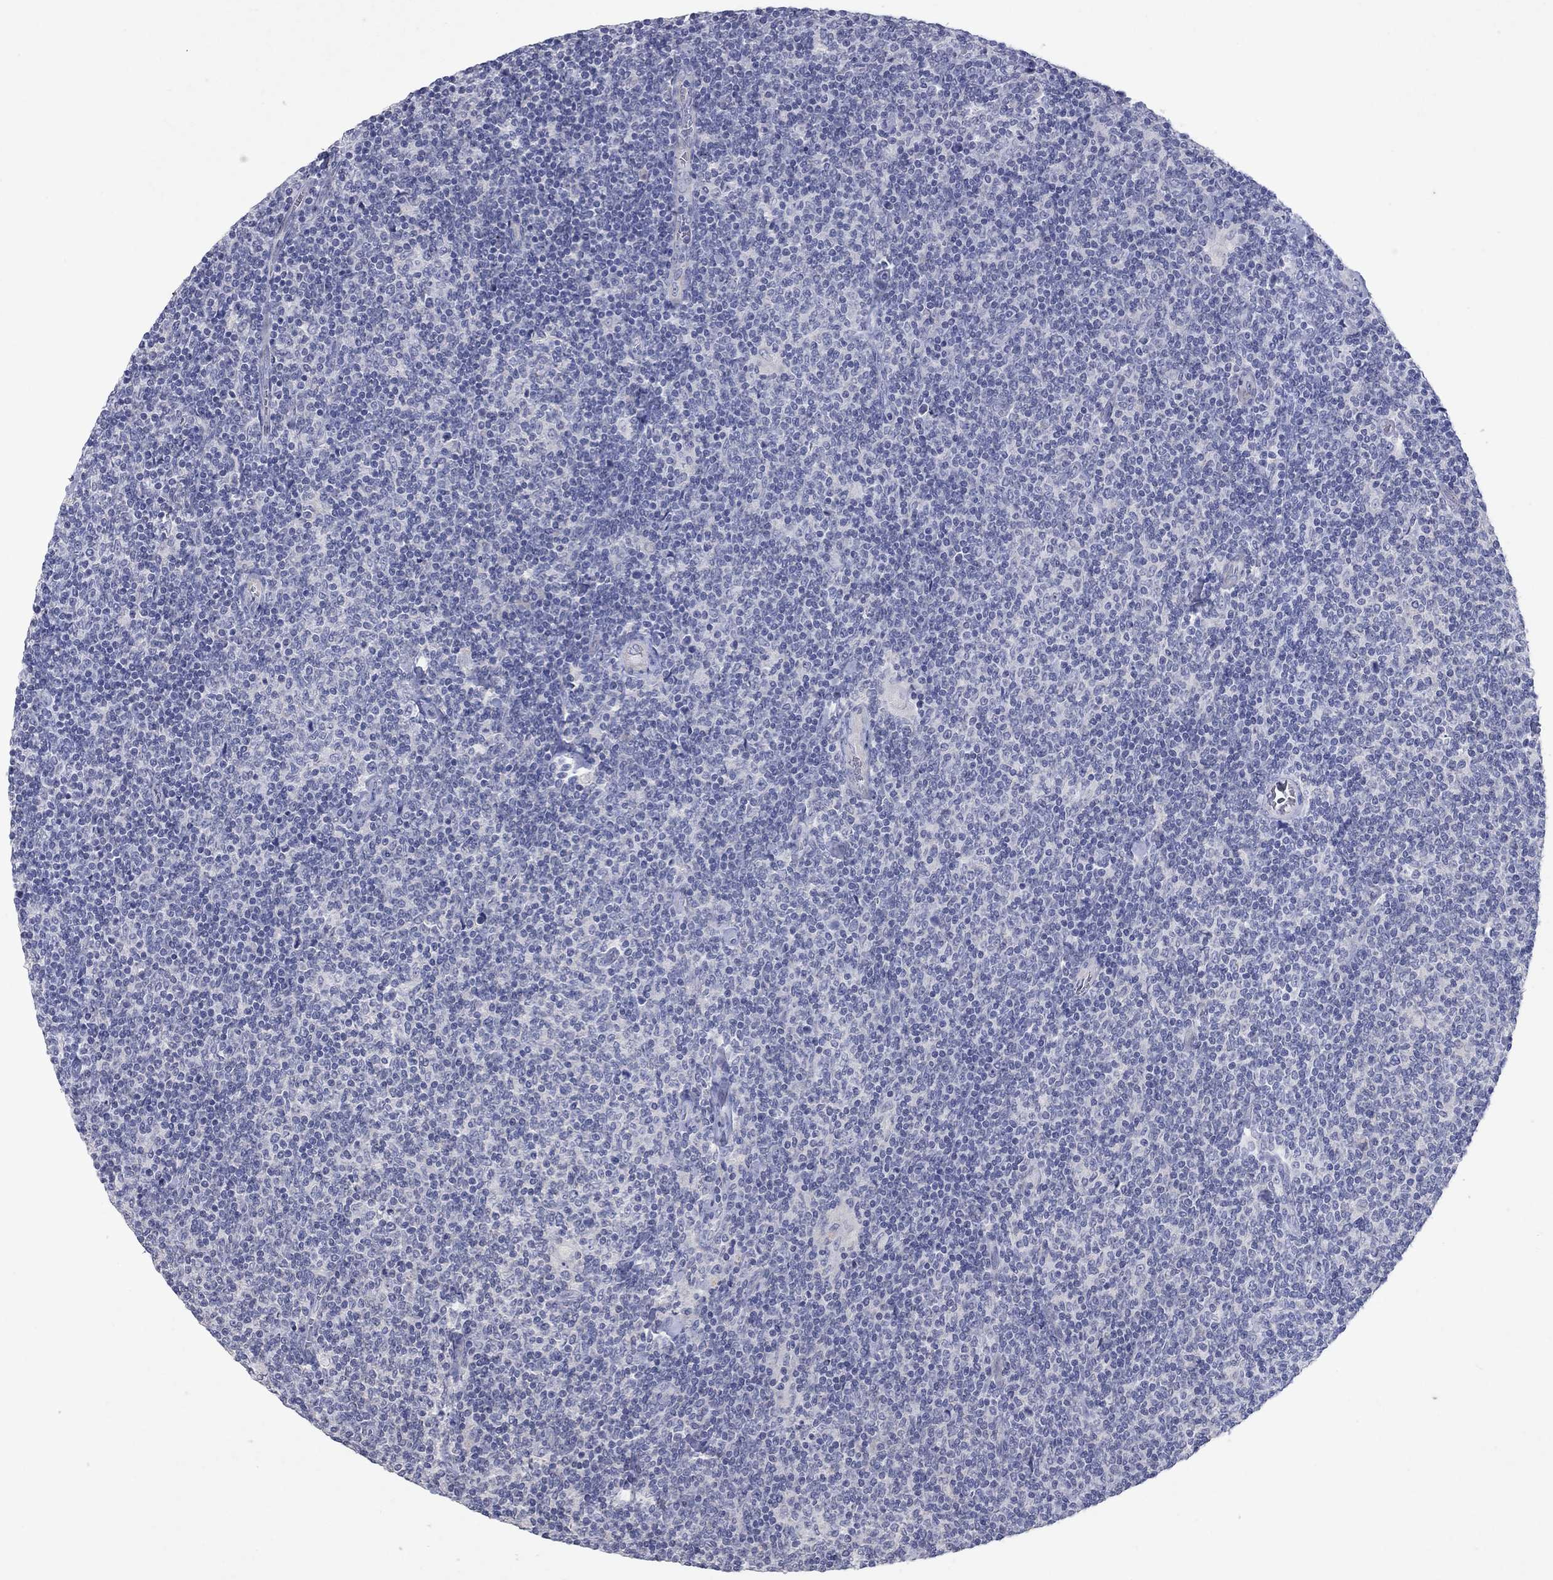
{"staining": {"intensity": "negative", "quantity": "none", "location": "none"}, "tissue": "lymphoma", "cell_type": "Tumor cells", "image_type": "cancer", "snomed": [{"axis": "morphology", "description": "Malignant lymphoma, non-Hodgkin's type, Low grade"}, {"axis": "topography", "description": "Lymph node"}], "caption": "An image of human lymphoma is negative for staining in tumor cells. The staining was performed using DAB (3,3'-diaminobenzidine) to visualize the protein expression in brown, while the nuclei were stained in blue with hematoxylin (Magnification: 20x).", "gene": "KRT40", "patient": {"sex": "male", "age": 52}}